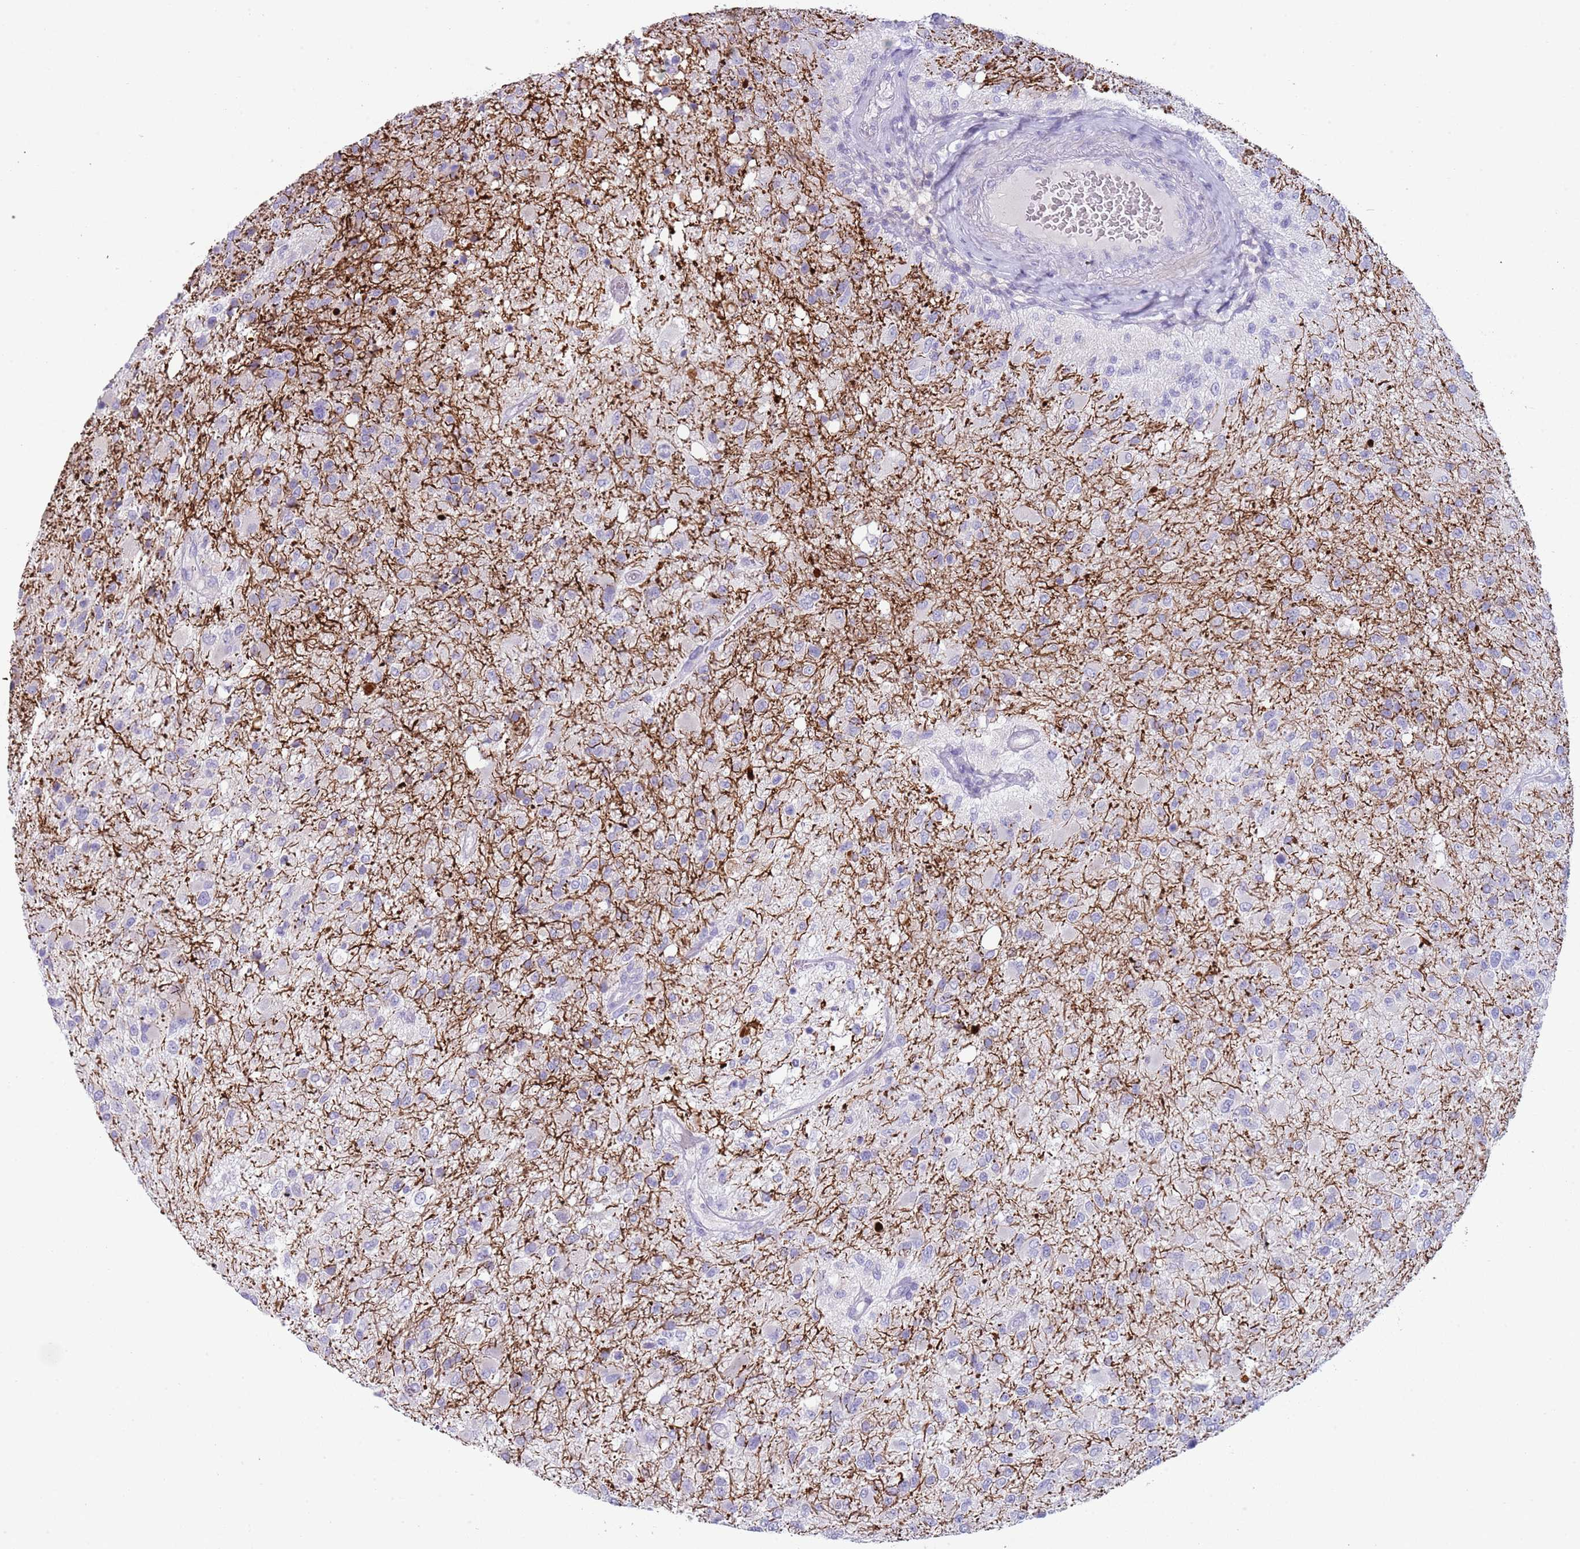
{"staining": {"intensity": "negative", "quantity": "none", "location": "none"}, "tissue": "glioma", "cell_type": "Tumor cells", "image_type": "cancer", "snomed": [{"axis": "morphology", "description": "Glioma, malignant, High grade"}, {"axis": "topography", "description": "Brain"}], "caption": "Protein analysis of glioma shows no significant positivity in tumor cells.", "gene": "NBPF20", "patient": {"sex": "female", "age": 74}}